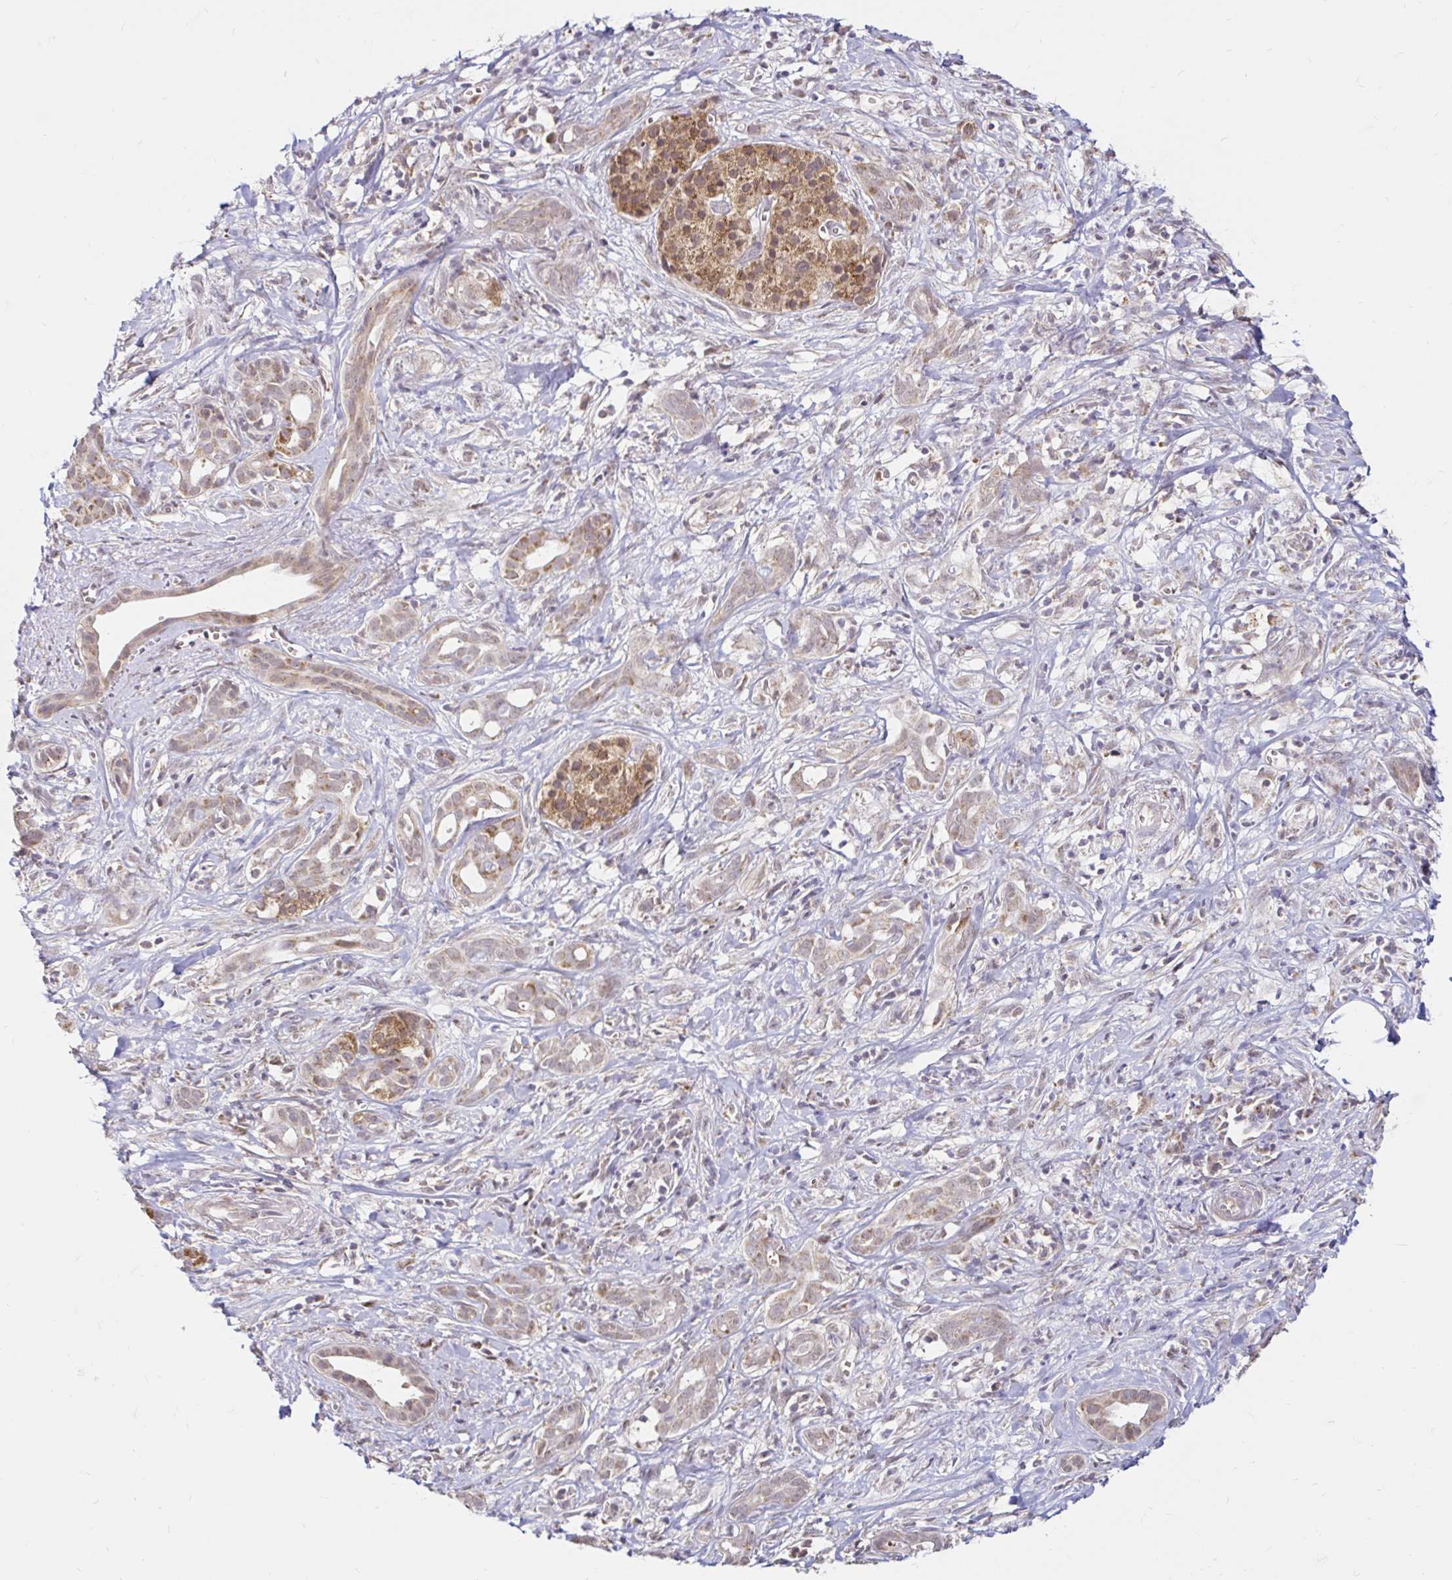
{"staining": {"intensity": "moderate", "quantity": "25%-75%", "location": "cytoplasmic/membranous"}, "tissue": "pancreatic cancer", "cell_type": "Tumor cells", "image_type": "cancer", "snomed": [{"axis": "morphology", "description": "Adenocarcinoma, NOS"}, {"axis": "topography", "description": "Pancreas"}], "caption": "Pancreatic cancer (adenocarcinoma) stained for a protein (brown) demonstrates moderate cytoplasmic/membranous positive positivity in about 25%-75% of tumor cells.", "gene": "TIMM50", "patient": {"sex": "male", "age": 61}}